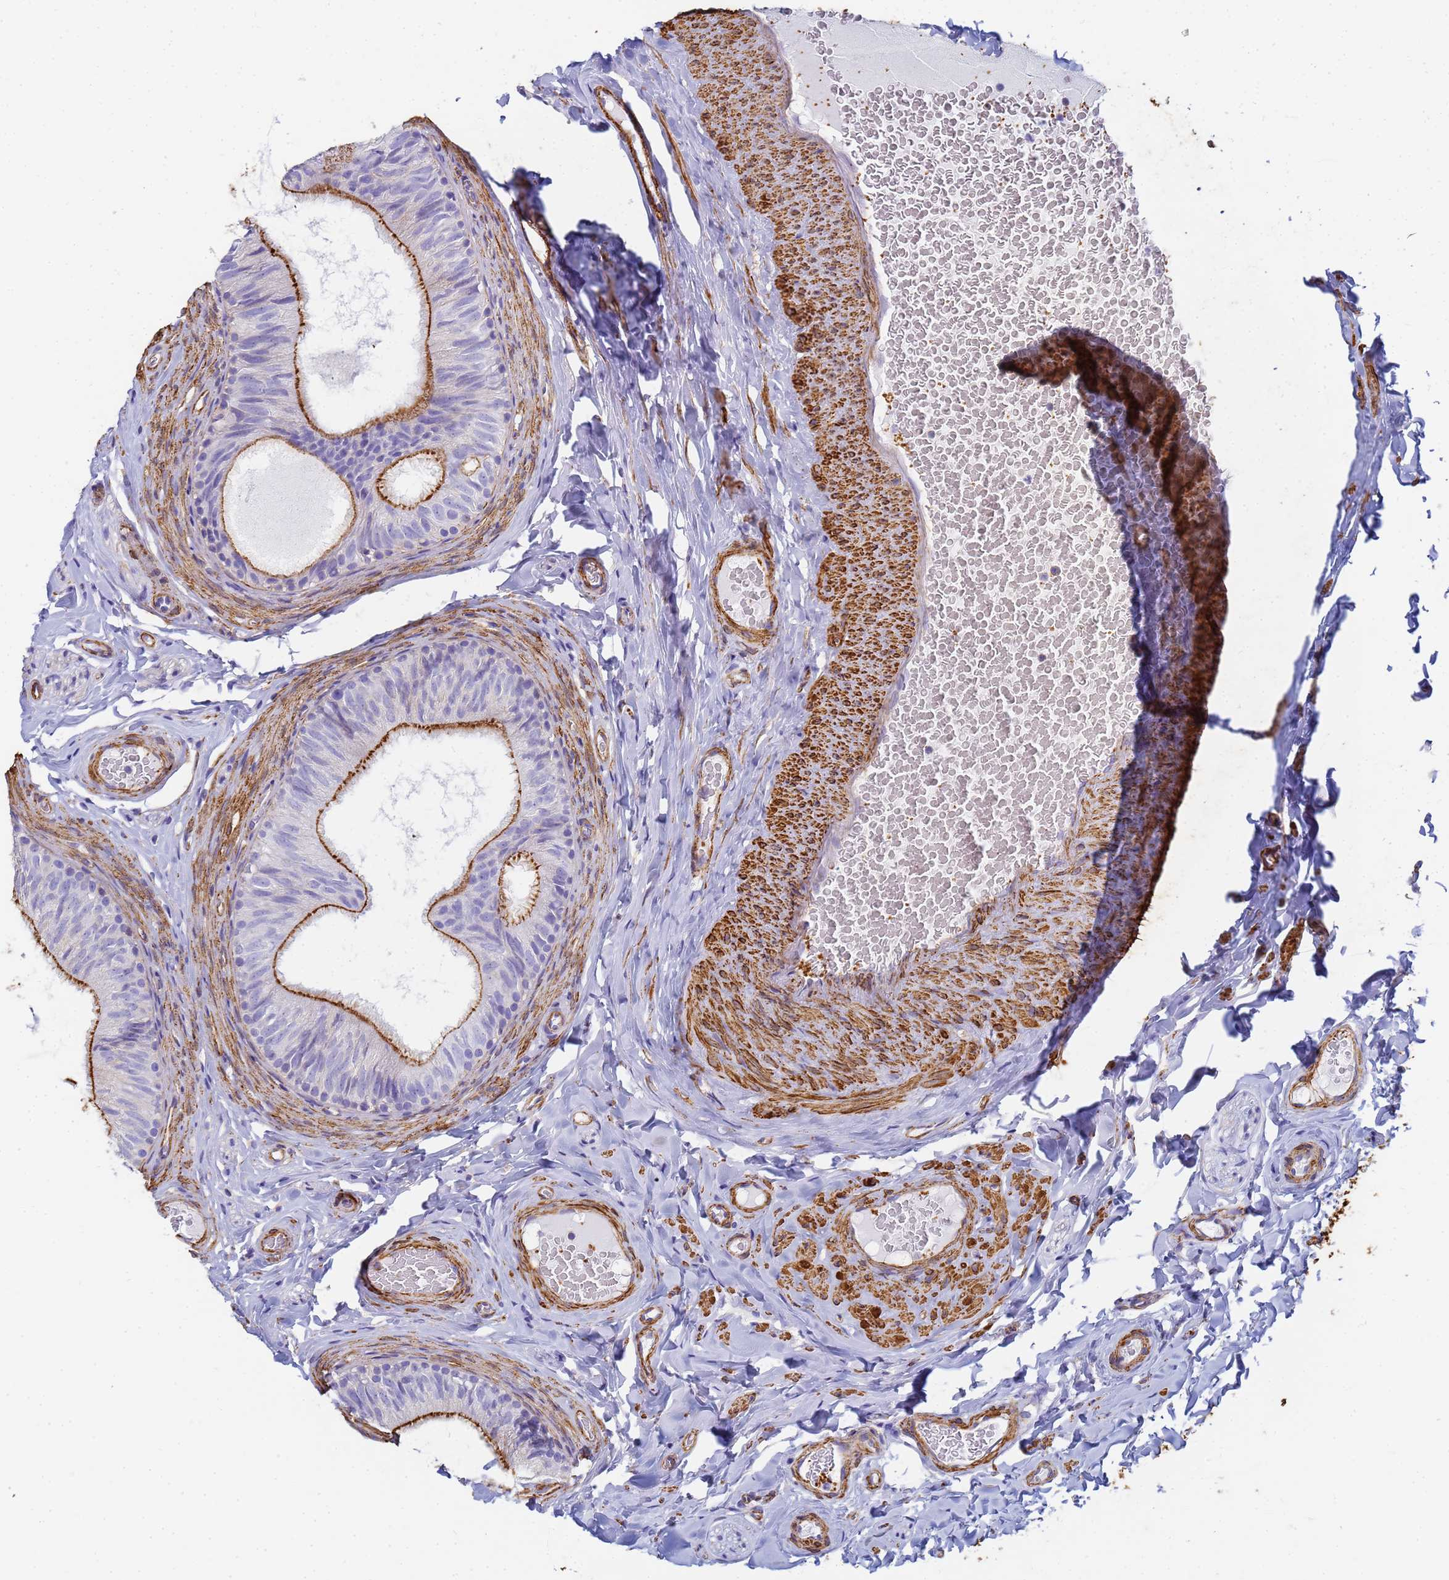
{"staining": {"intensity": "moderate", "quantity": "25%-75%", "location": "cytoplasmic/membranous"}, "tissue": "epididymis", "cell_type": "Glandular cells", "image_type": "normal", "snomed": [{"axis": "morphology", "description": "Normal tissue, NOS"}, {"axis": "topography", "description": "Epididymis"}], "caption": "Glandular cells demonstrate moderate cytoplasmic/membranous expression in about 25%-75% of cells in normal epididymis. The protein of interest is shown in brown color, while the nuclei are stained blue.", "gene": "TPM1", "patient": {"sex": "male", "age": 34}}